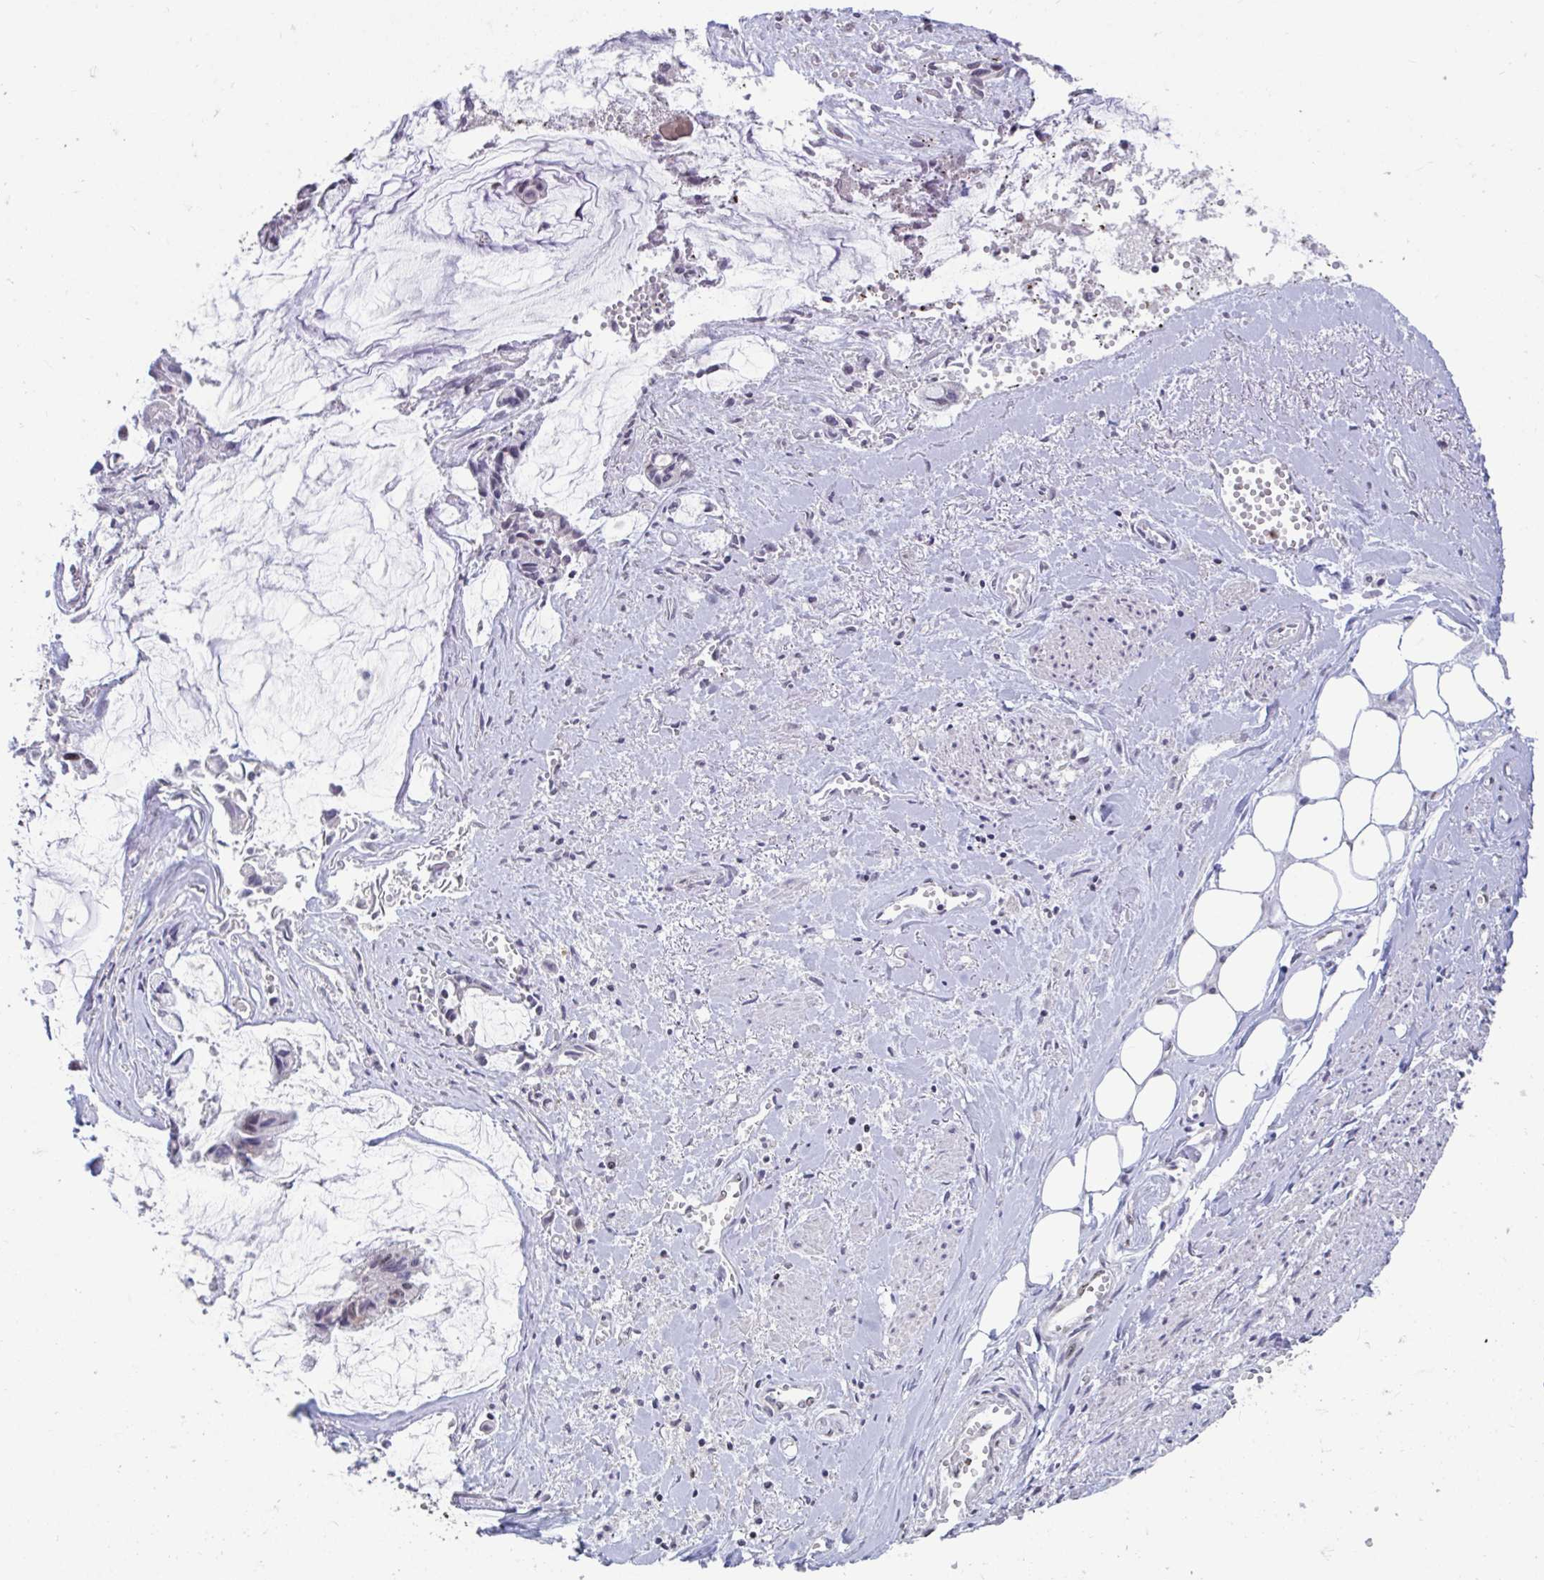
{"staining": {"intensity": "negative", "quantity": "none", "location": "none"}, "tissue": "ovarian cancer", "cell_type": "Tumor cells", "image_type": "cancer", "snomed": [{"axis": "morphology", "description": "Cystadenocarcinoma, mucinous, NOS"}, {"axis": "topography", "description": "Ovary"}], "caption": "Tumor cells are negative for brown protein staining in ovarian cancer.", "gene": "HNRNPDL", "patient": {"sex": "female", "age": 90}}